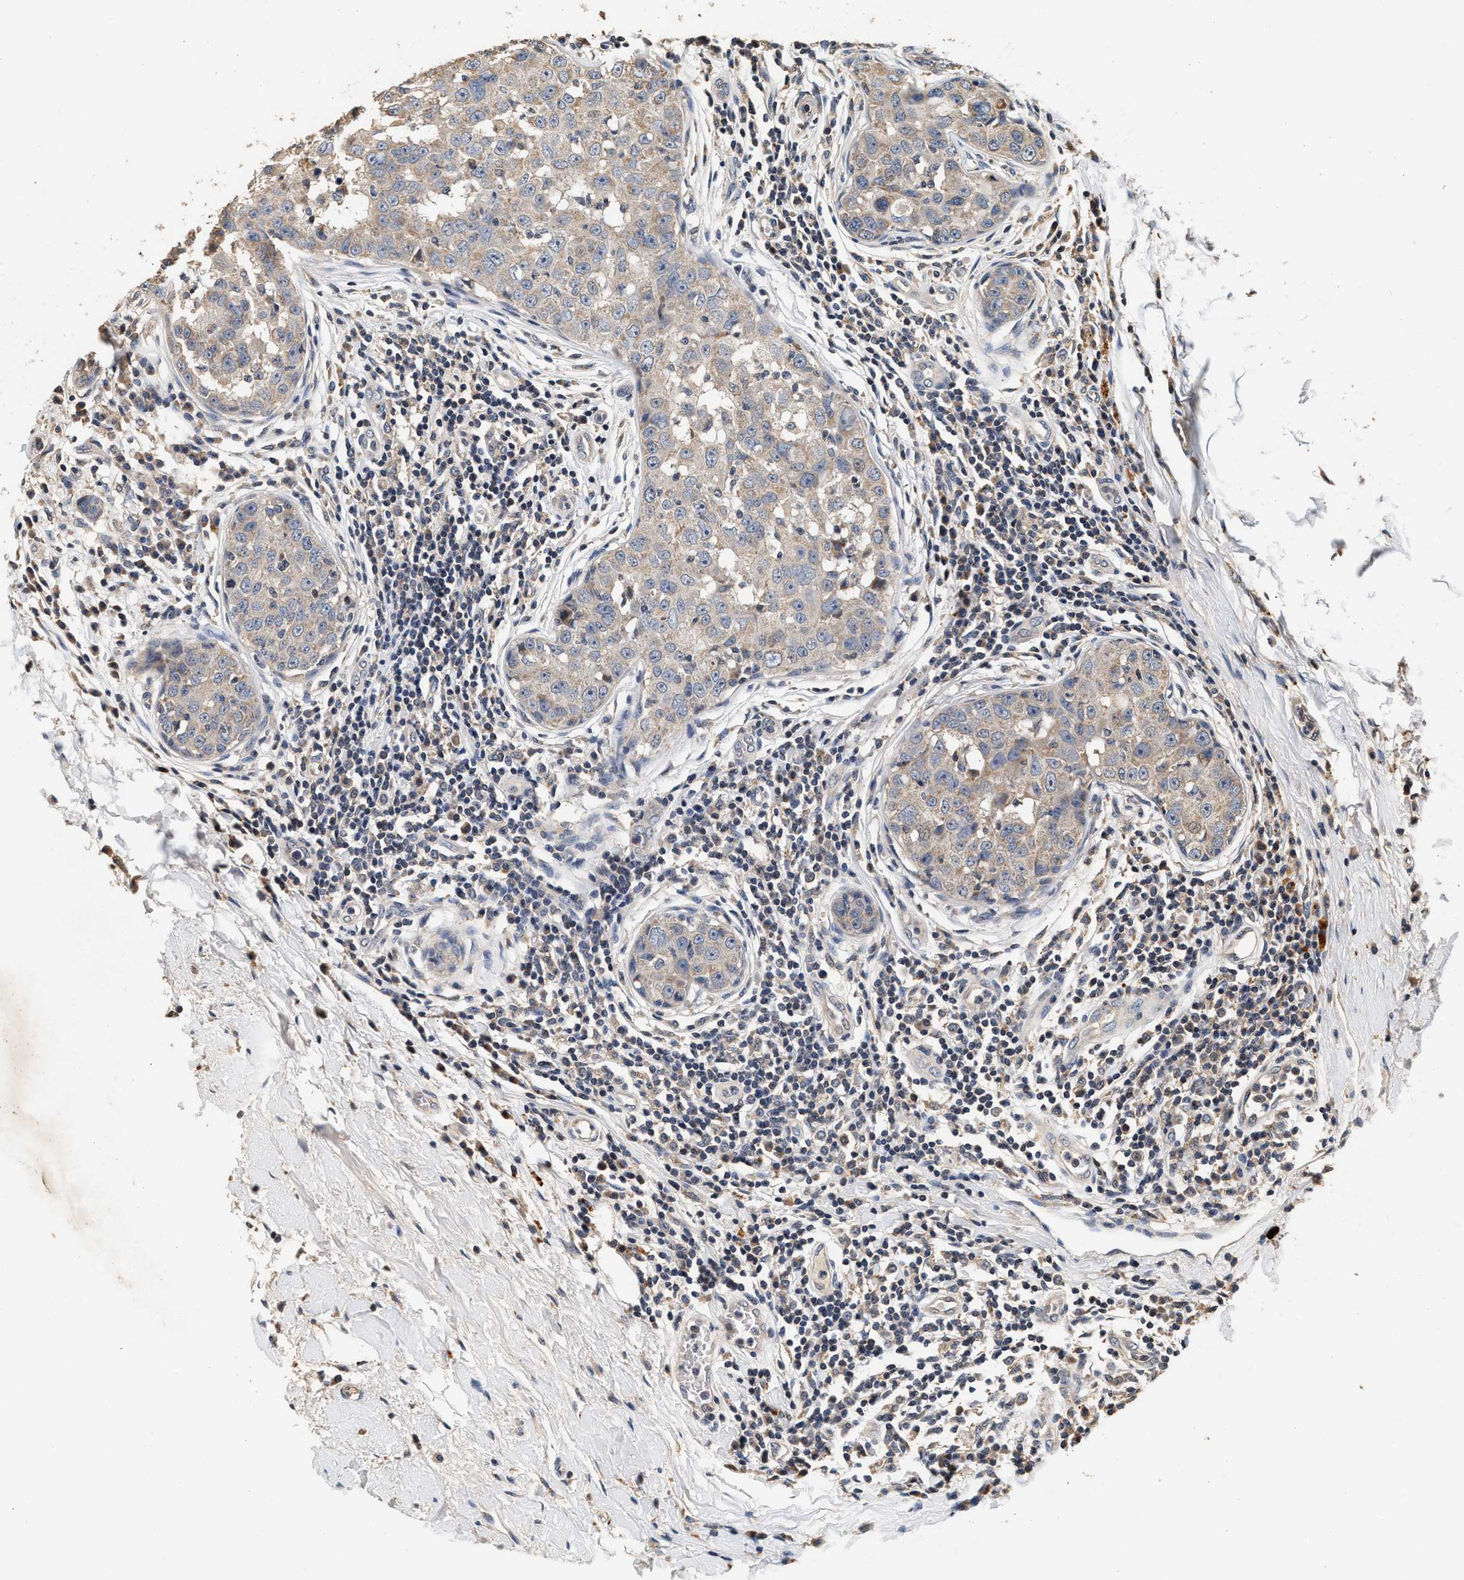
{"staining": {"intensity": "negative", "quantity": "none", "location": "none"}, "tissue": "breast cancer", "cell_type": "Tumor cells", "image_type": "cancer", "snomed": [{"axis": "morphology", "description": "Duct carcinoma"}, {"axis": "topography", "description": "Breast"}], "caption": "An immunohistochemistry photomicrograph of breast cancer is shown. There is no staining in tumor cells of breast cancer.", "gene": "PTGR3", "patient": {"sex": "female", "age": 27}}